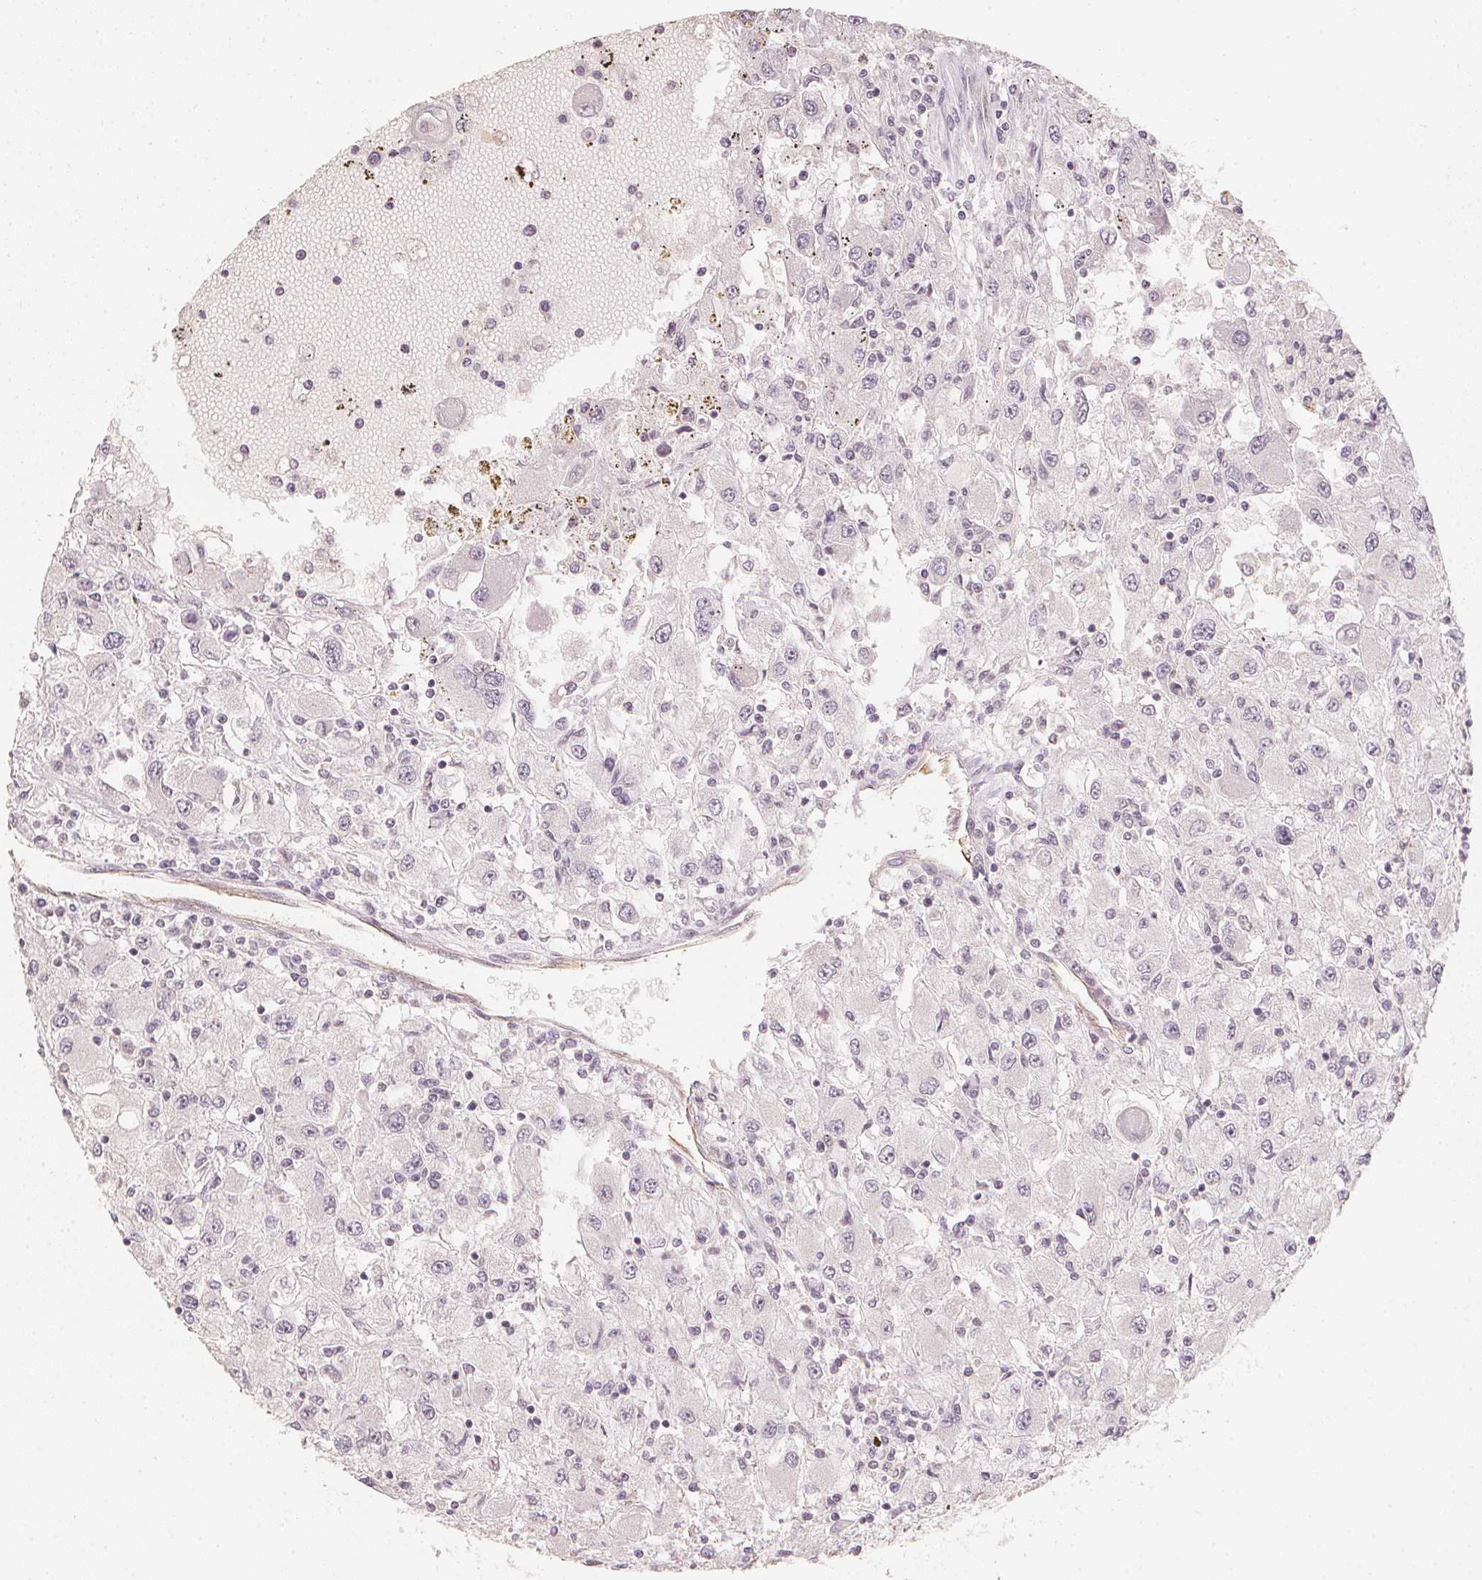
{"staining": {"intensity": "negative", "quantity": "none", "location": "none"}, "tissue": "renal cancer", "cell_type": "Tumor cells", "image_type": "cancer", "snomed": [{"axis": "morphology", "description": "Adenocarcinoma, NOS"}, {"axis": "topography", "description": "Kidney"}], "caption": "DAB immunohistochemical staining of human renal cancer reveals no significant positivity in tumor cells.", "gene": "CIB1", "patient": {"sex": "female", "age": 67}}